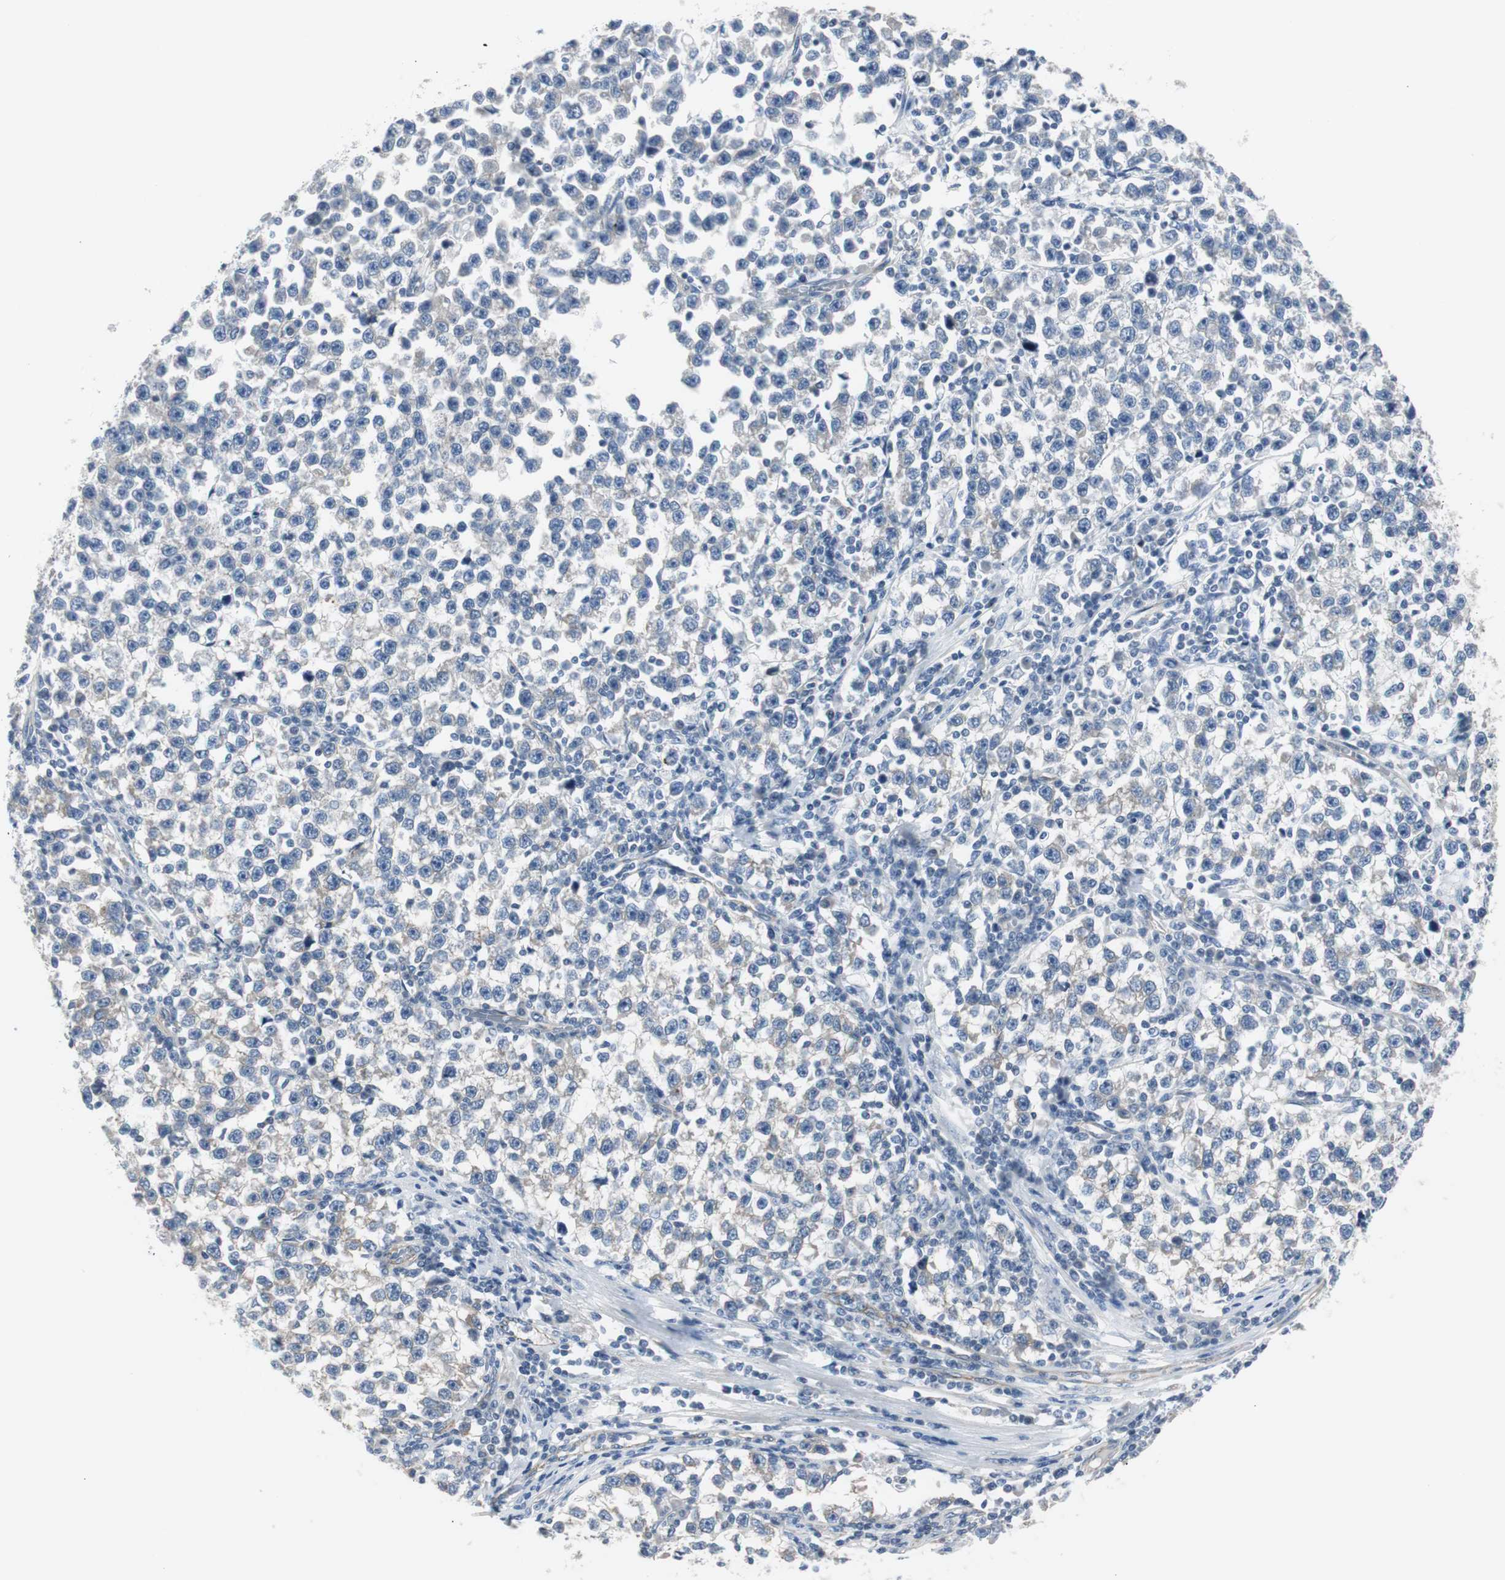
{"staining": {"intensity": "weak", "quantity": ">75%", "location": "cytoplasmic/membranous"}, "tissue": "testis cancer", "cell_type": "Tumor cells", "image_type": "cancer", "snomed": [{"axis": "morphology", "description": "Seminoma, NOS"}, {"axis": "topography", "description": "Testis"}], "caption": "Immunohistochemical staining of testis cancer reveals low levels of weak cytoplasmic/membranous protein staining in approximately >75% of tumor cells. The protein is shown in brown color, while the nuclei are stained blue.", "gene": "STXBP4", "patient": {"sex": "male", "age": 43}}